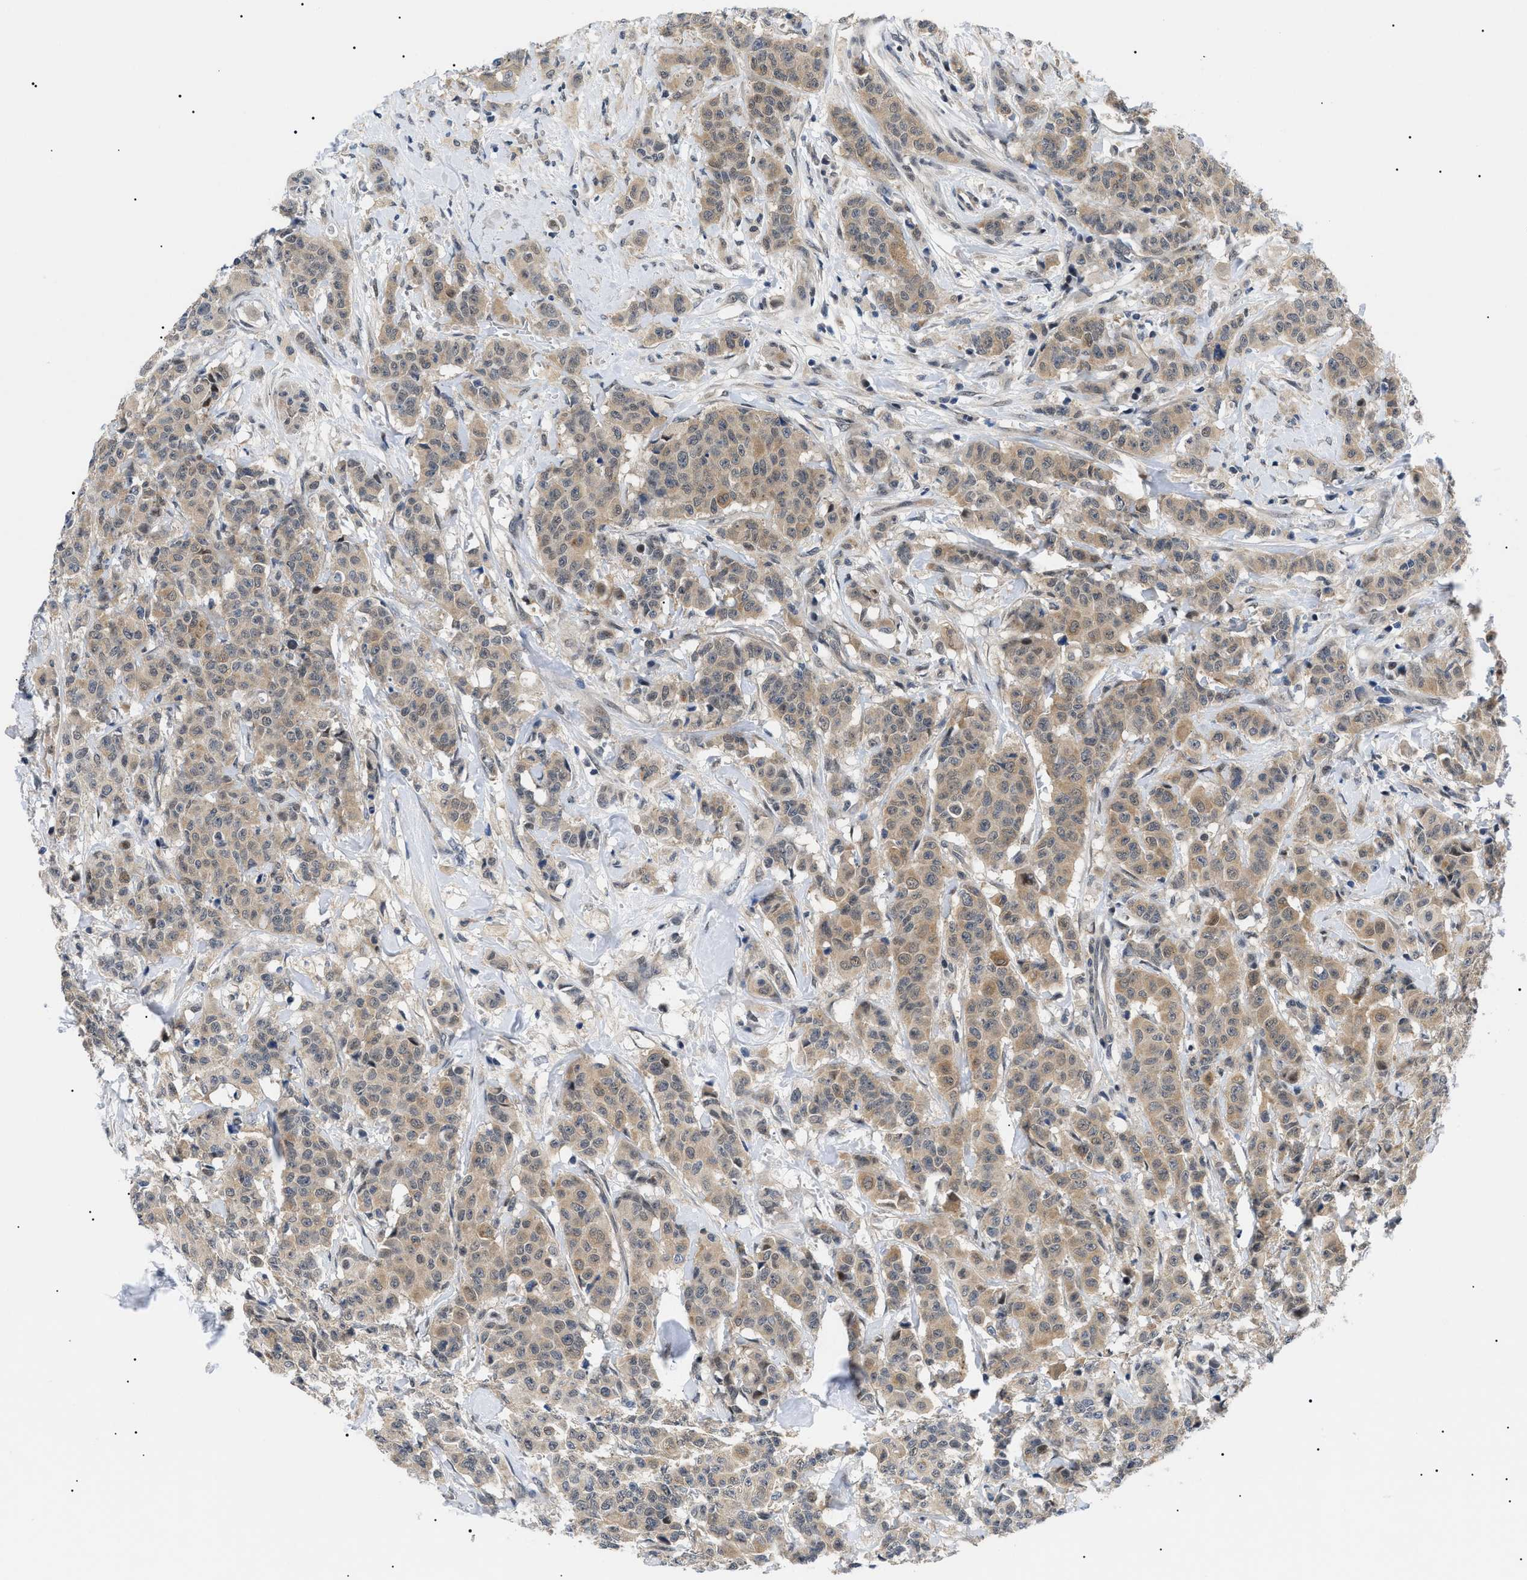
{"staining": {"intensity": "moderate", "quantity": ">75%", "location": "cytoplasmic/membranous"}, "tissue": "breast cancer", "cell_type": "Tumor cells", "image_type": "cancer", "snomed": [{"axis": "morphology", "description": "Normal tissue, NOS"}, {"axis": "morphology", "description": "Duct carcinoma"}, {"axis": "topography", "description": "Breast"}], "caption": "The image demonstrates staining of breast cancer (intraductal carcinoma), revealing moderate cytoplasmic/membranous protein positivity (brown color) within tumor cells. The staining is performed using DAB brown chromogen to label protein expression. The nuclei are counter-stained blue using hematoxylin.", "gene": "GARRE1", "patient": {"sex": "female", "age": 40}}